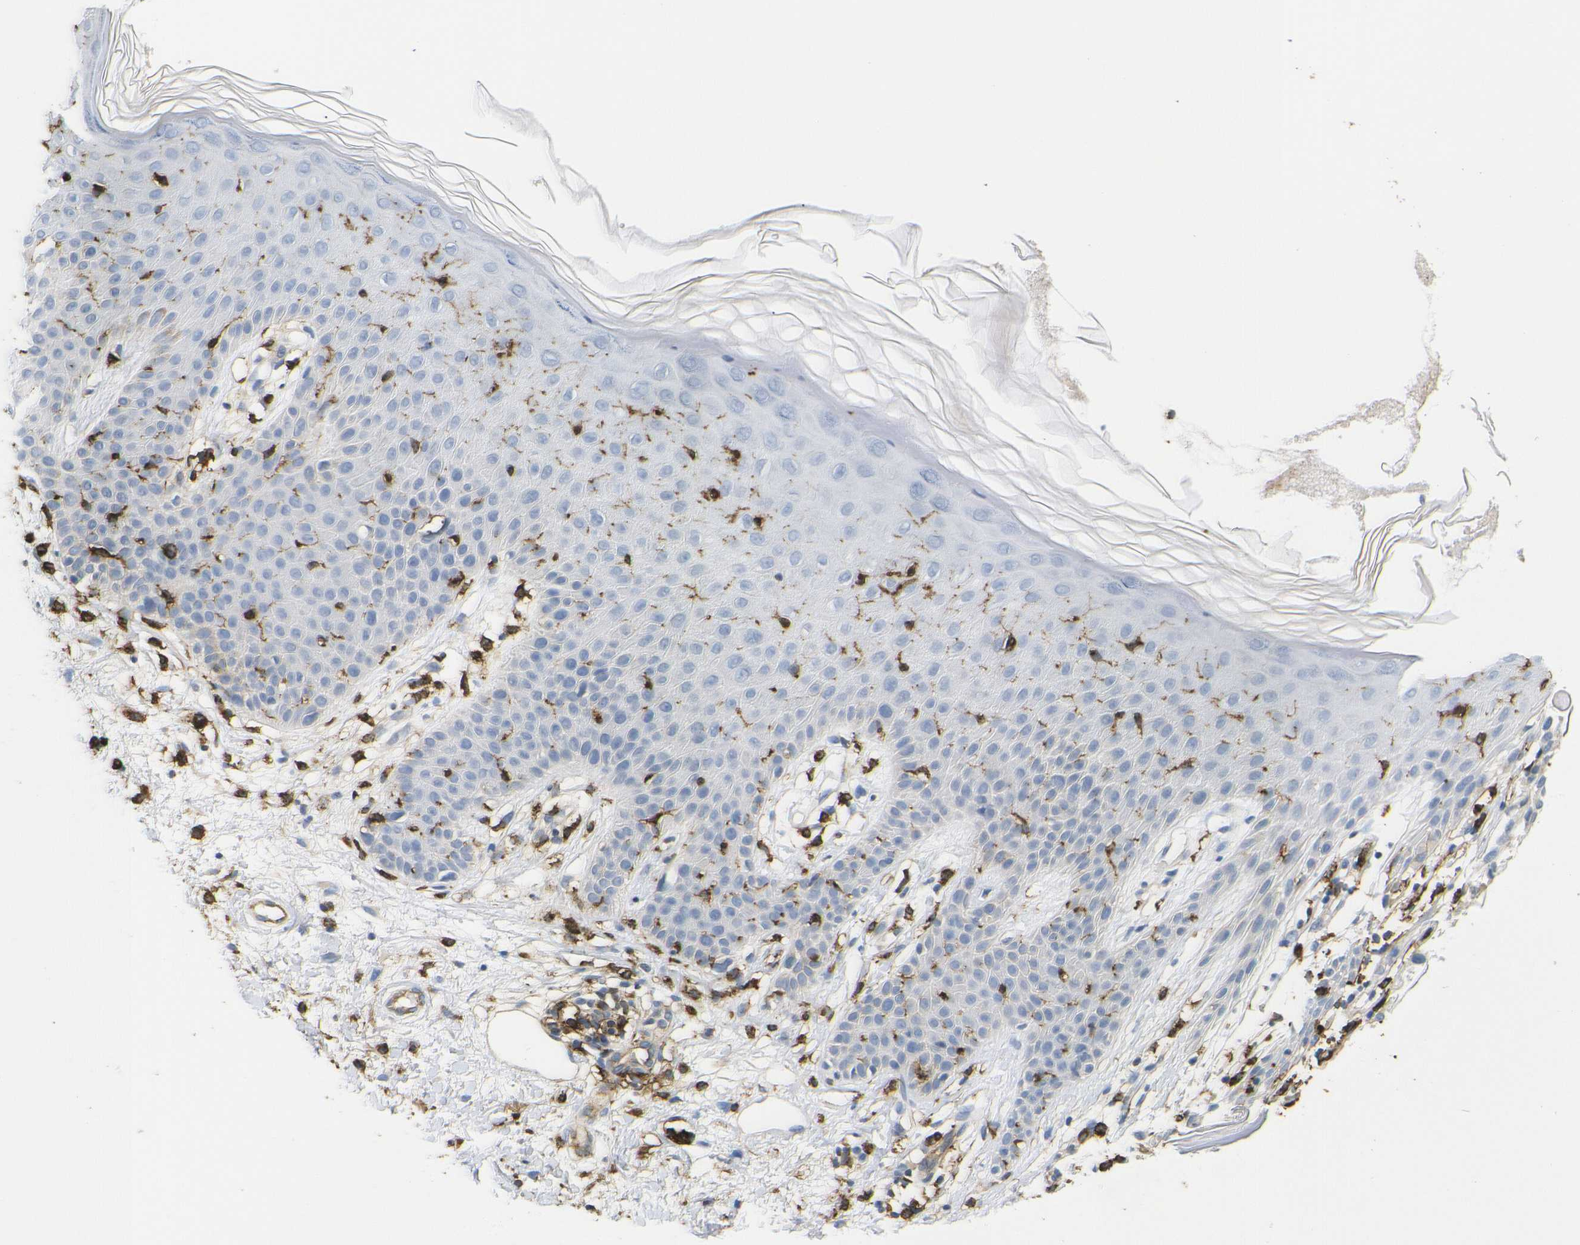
{"staining": {"intensity": "moderate", "quantity": "<25%", "location": "cytoplasmic/membranous"}, "tissue": "melanoma", "cell_type": "Tumor cells", "image_type": "cancer", "snomed": [{"axis": "morphology", "description": "Malignant melanoma, NOS"}, {"axis": "topography", "description": "Skin"}], "caption": "Protein analysis of melanoma tissue reveals moderate cytoplasmic/membranous staining in approximately <25% of tumor cells.", "gene": "HLA-DQB1", "patient": {"sex": "female", "age": 46}}